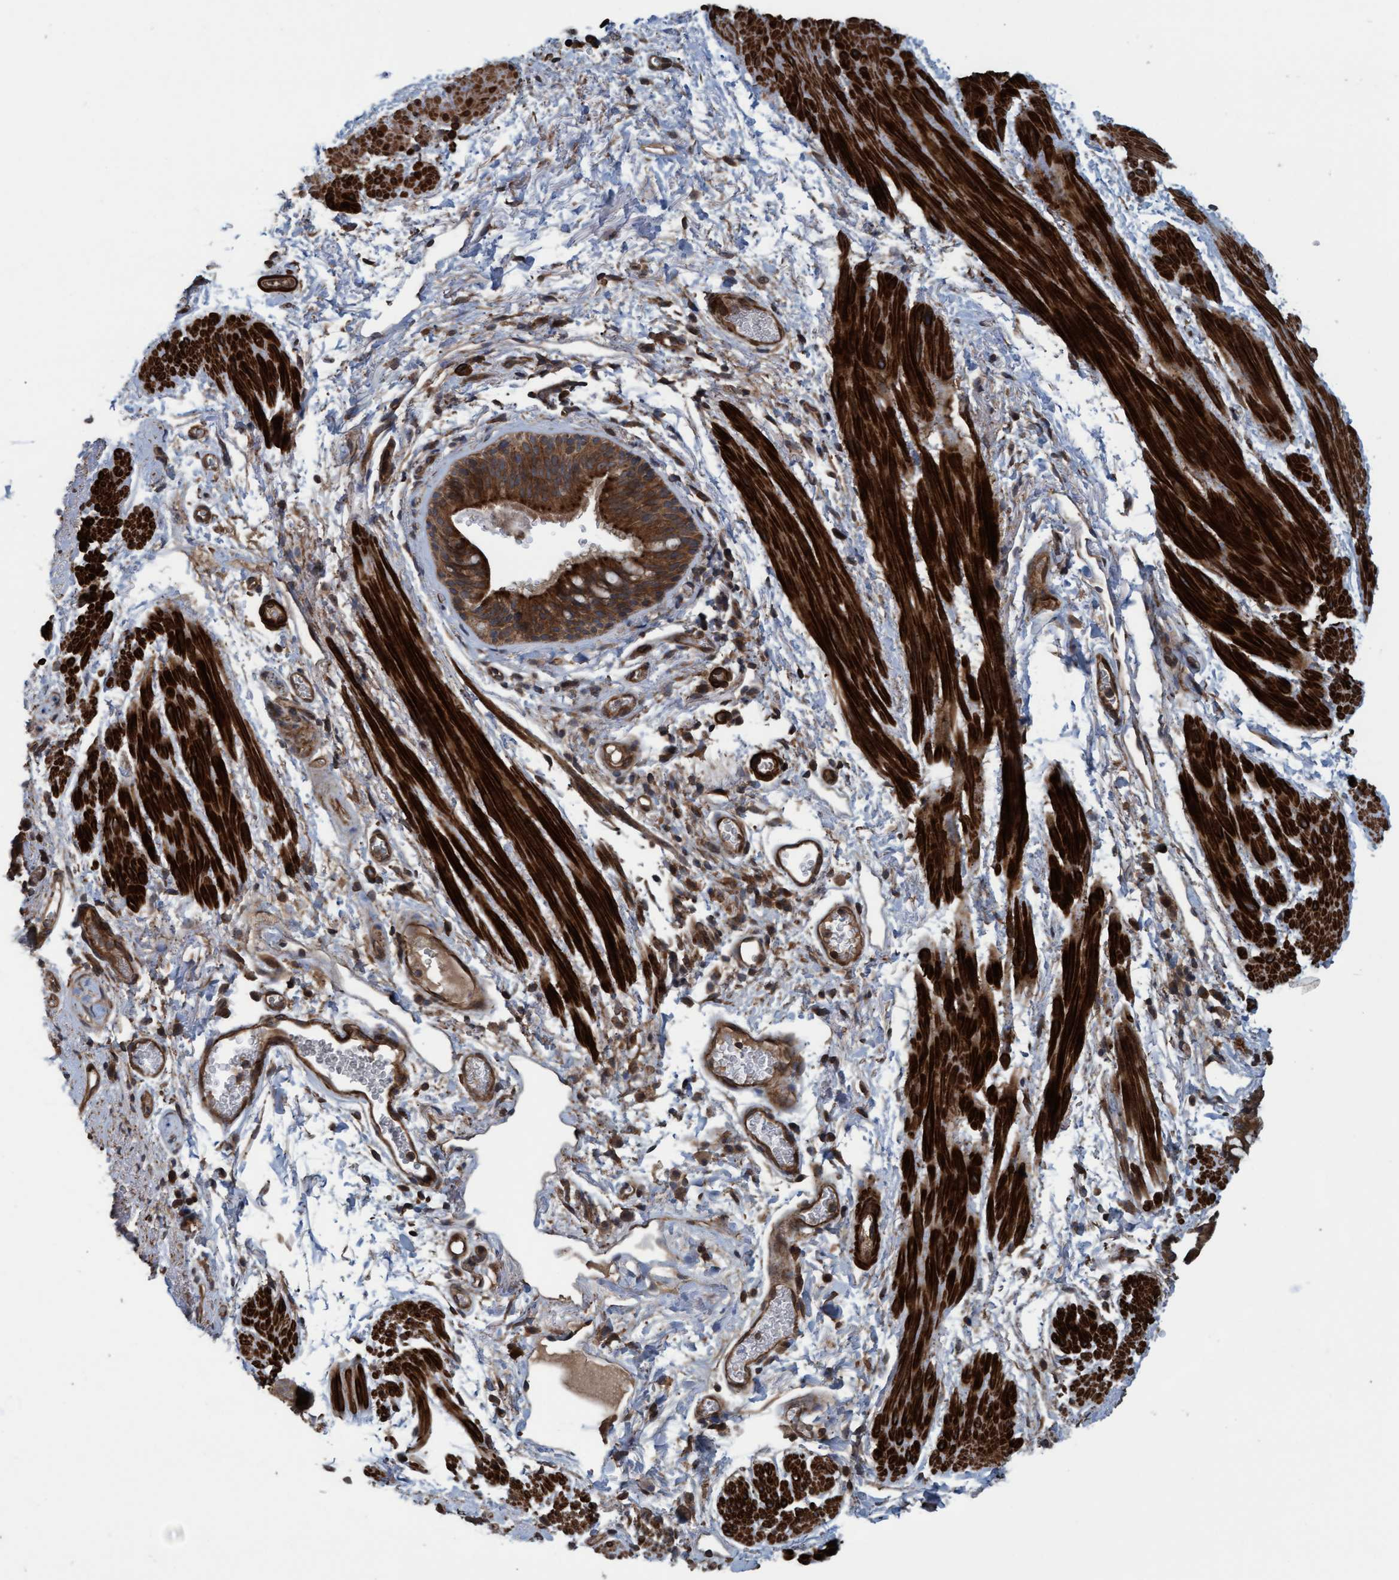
{"staining": {"intensity": "strong", "quantity": ">75%", "location": "cytoplasmic/membranous"}, "tissue": "bronchus", "cell_type": "Respiratory epithelial cells", "image_type": "normal", "snomed": [{"axis": "morphology", "description": "Normal tissue, NOS"}, {"axis": "topography", "description": "Cartilage tissue"}, {"axis": "topography", "description": "Bronchus"}], "caption": "This photomicrograph displays immunohistochemistry (IHC) staining of benign bronchus, with high strong cytoplasmic/membranous expression in approximately >75% of respiratory epithelial cells.", "gene": "GGT6", "patient": {"sex": "female", "age": 53}}